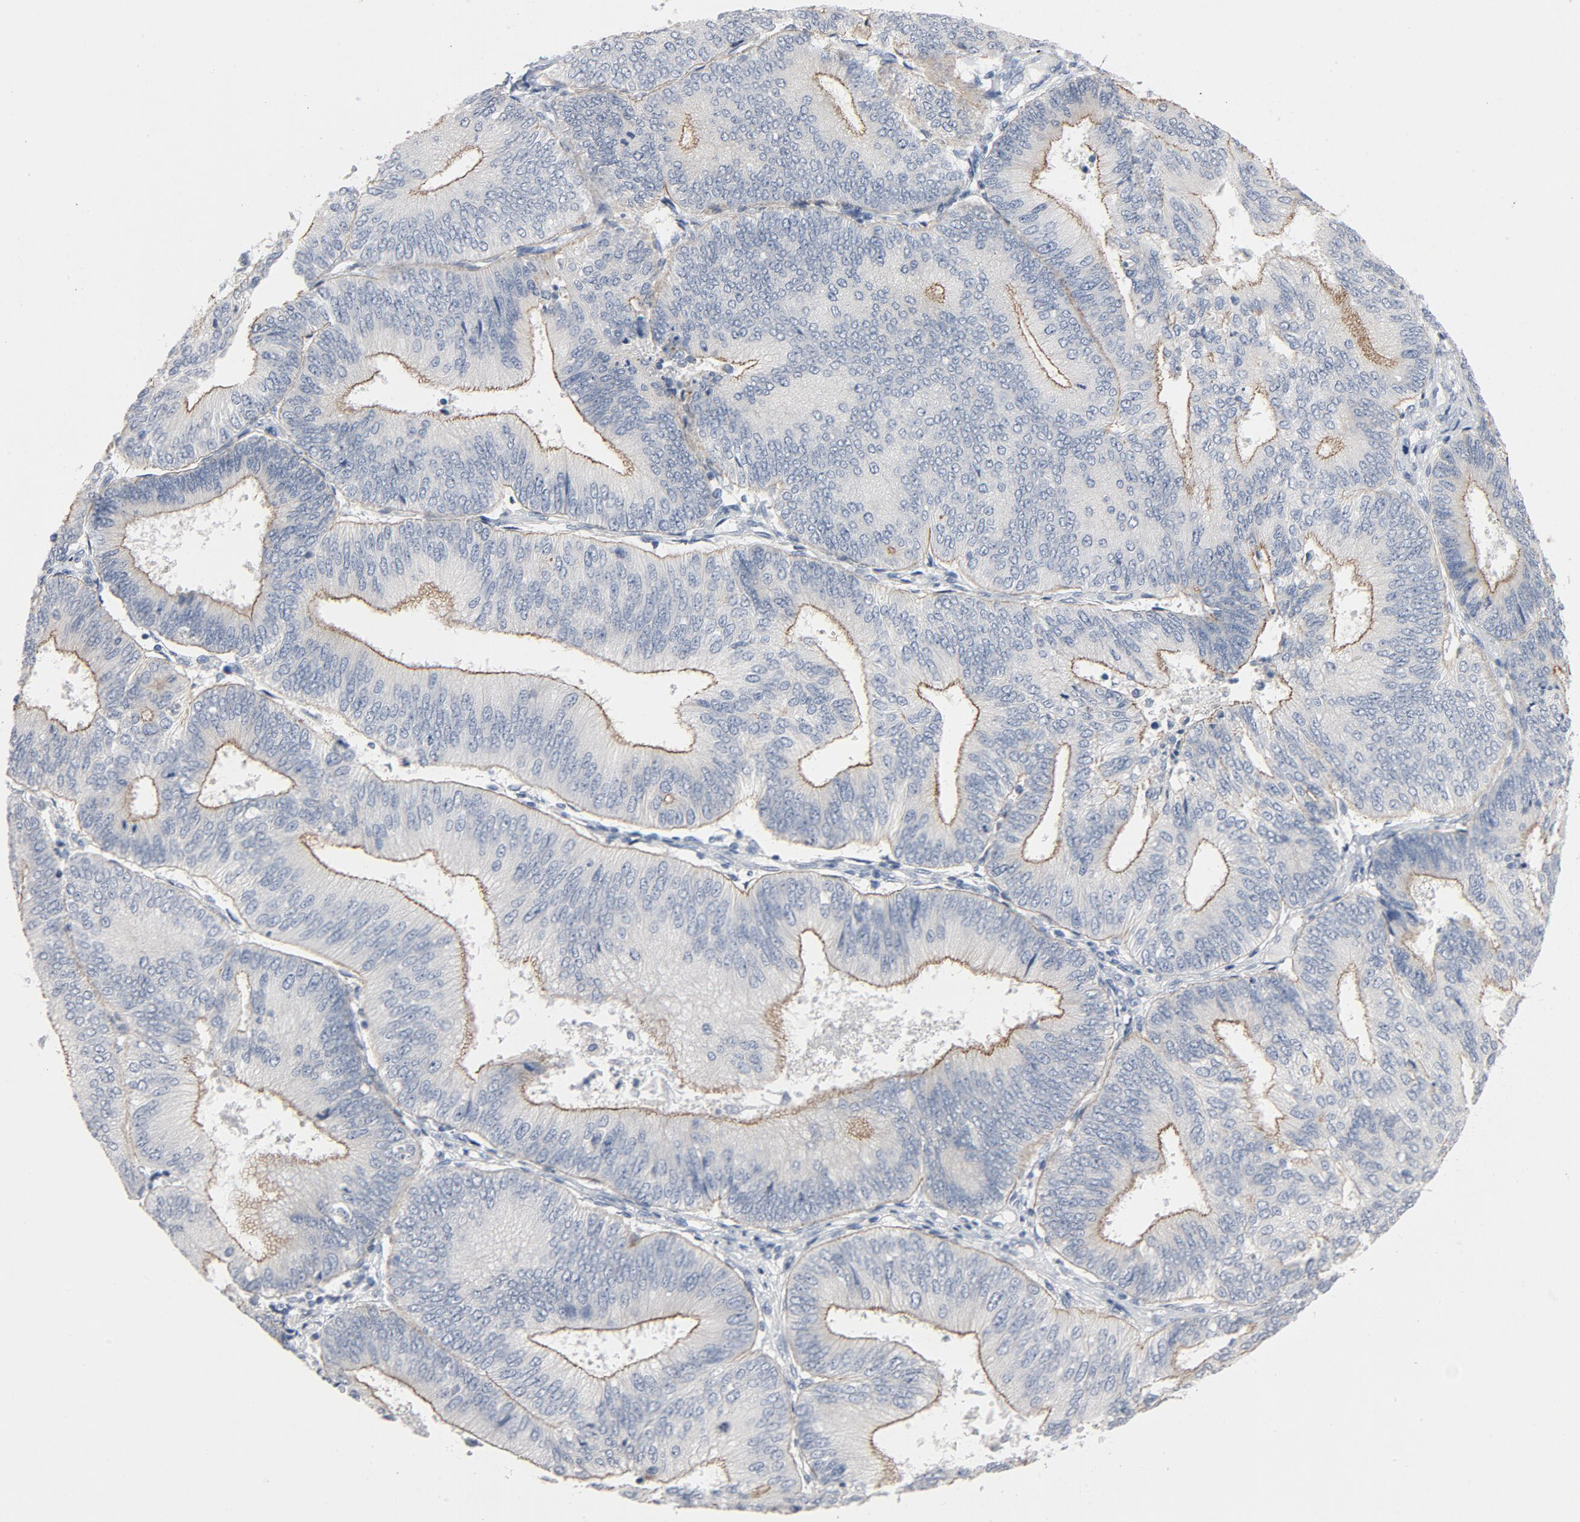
{"staining": {"intensity": "moderate", "quantity": ">75%", "location": "cytoplasmic/membranous"}, "tissue": "endometrial cancer", "cell_type": "Tumor cells", "image_type": "cancer", "snomed": [{"axis": "morphology", "description": "Adenocarcinoma, NOS"}, {"axis": "topography", "description": "Endometrium"}], "caption": "Human endometrial cancer (adenocarcinoma) stained with a brown dye displays moderate cytoplasmic/membranous positive positivity in approximately >75% of tumor cells.", "gene": "ZCCHC13", "patient": {"sex": "female", "age": 55}}